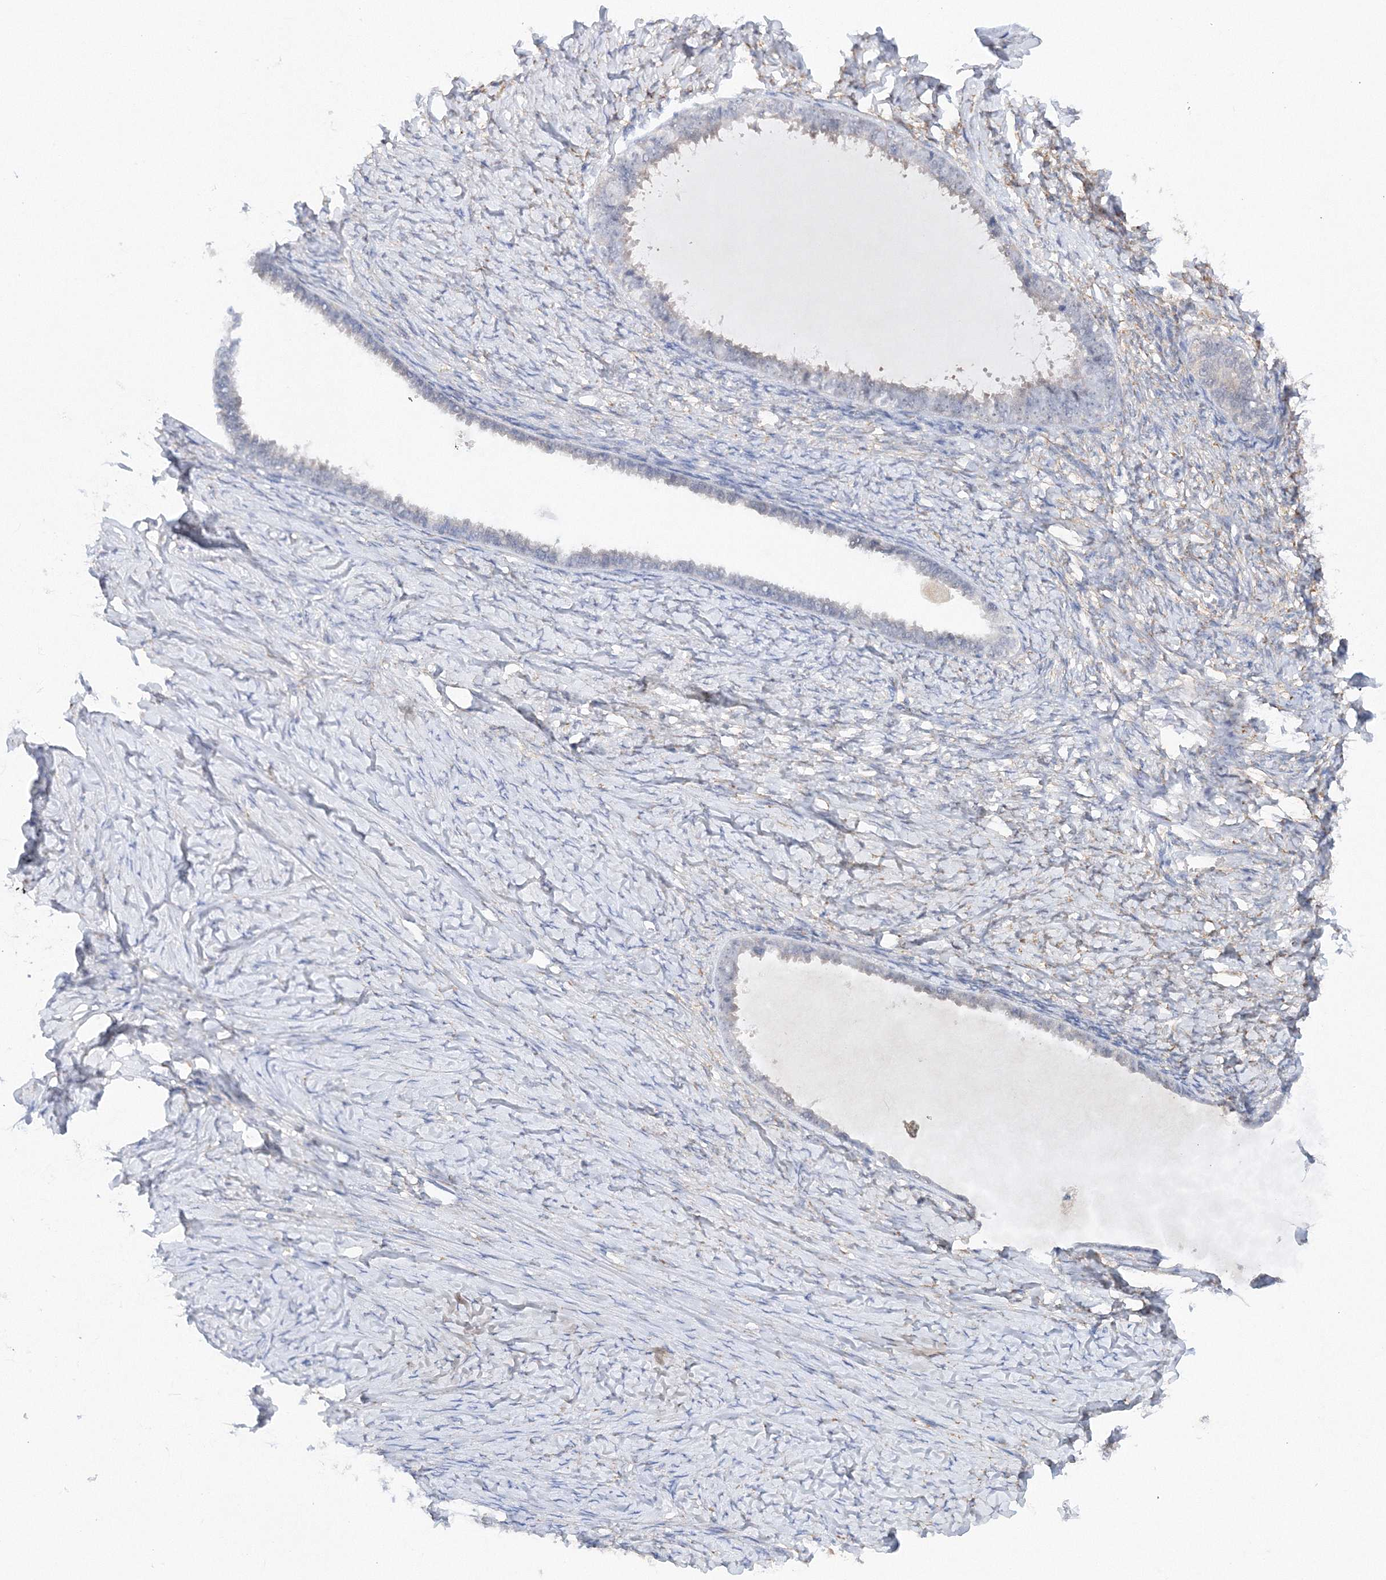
{"staining": {"intensity": "negative", "quantity": "none", "location": "none"}, "tissue": "ovarian cancer", "cell_type": "Tumor cells", "image_type": "cancer", "snomed": [{"axis": "morphology", "description": "Cystadenocarcinoma, serous, NOS"}, {"axis": "topography", "description": "Ovary"}], "caption": "A high-resolution micrograph shows IHC staining of ovarian cancer, which reveals no significant expression in tumor cells. Brightfield microscopy of immunohistochemistry (IHC) stained with DAB (brown) and hematoxylin (blue), captured at high magnification.", "gene": "DIS3L2", "patient": {"sex": "female", "age": 79}}